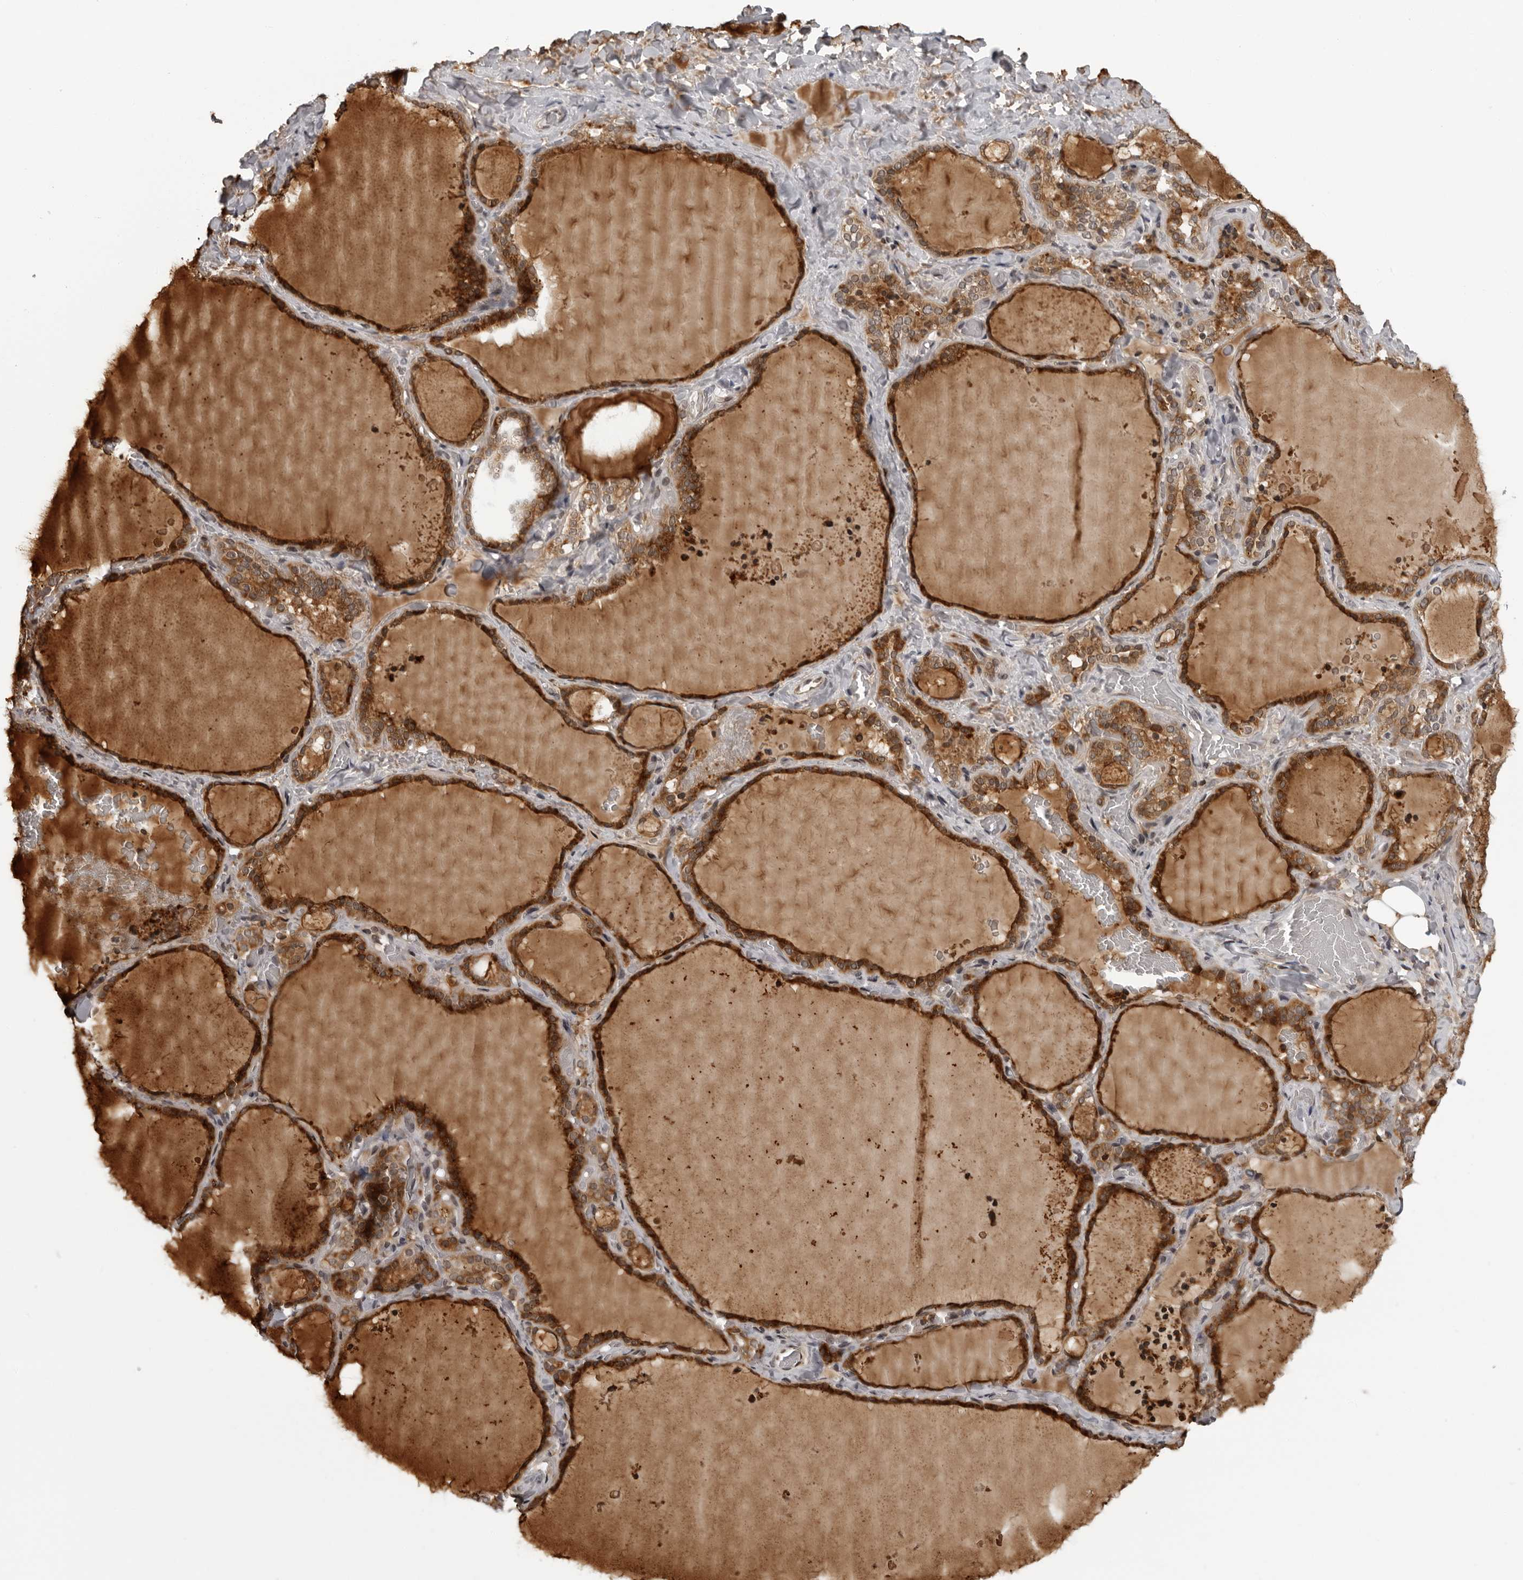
{"staining": {"intensity": "strong", "quantity": ">75%", "location": "cytoplasmic/membranous"}, "tissue": "thyroid gland", "cell_type": "Glandular cells", "image_type": "normal", "snomed": [{"axis": "morphology", "description": "Normal tissue, NOS"}, {"axis": "topography", "description": "Thyroid gland"}], "caption": "Benign thyroid gland reveals strong cytoplasmic/membranous positivity in about >75% of glandular cells.", "gene": "GCSAML", "patient": {"sex": "female", "age": 22}}